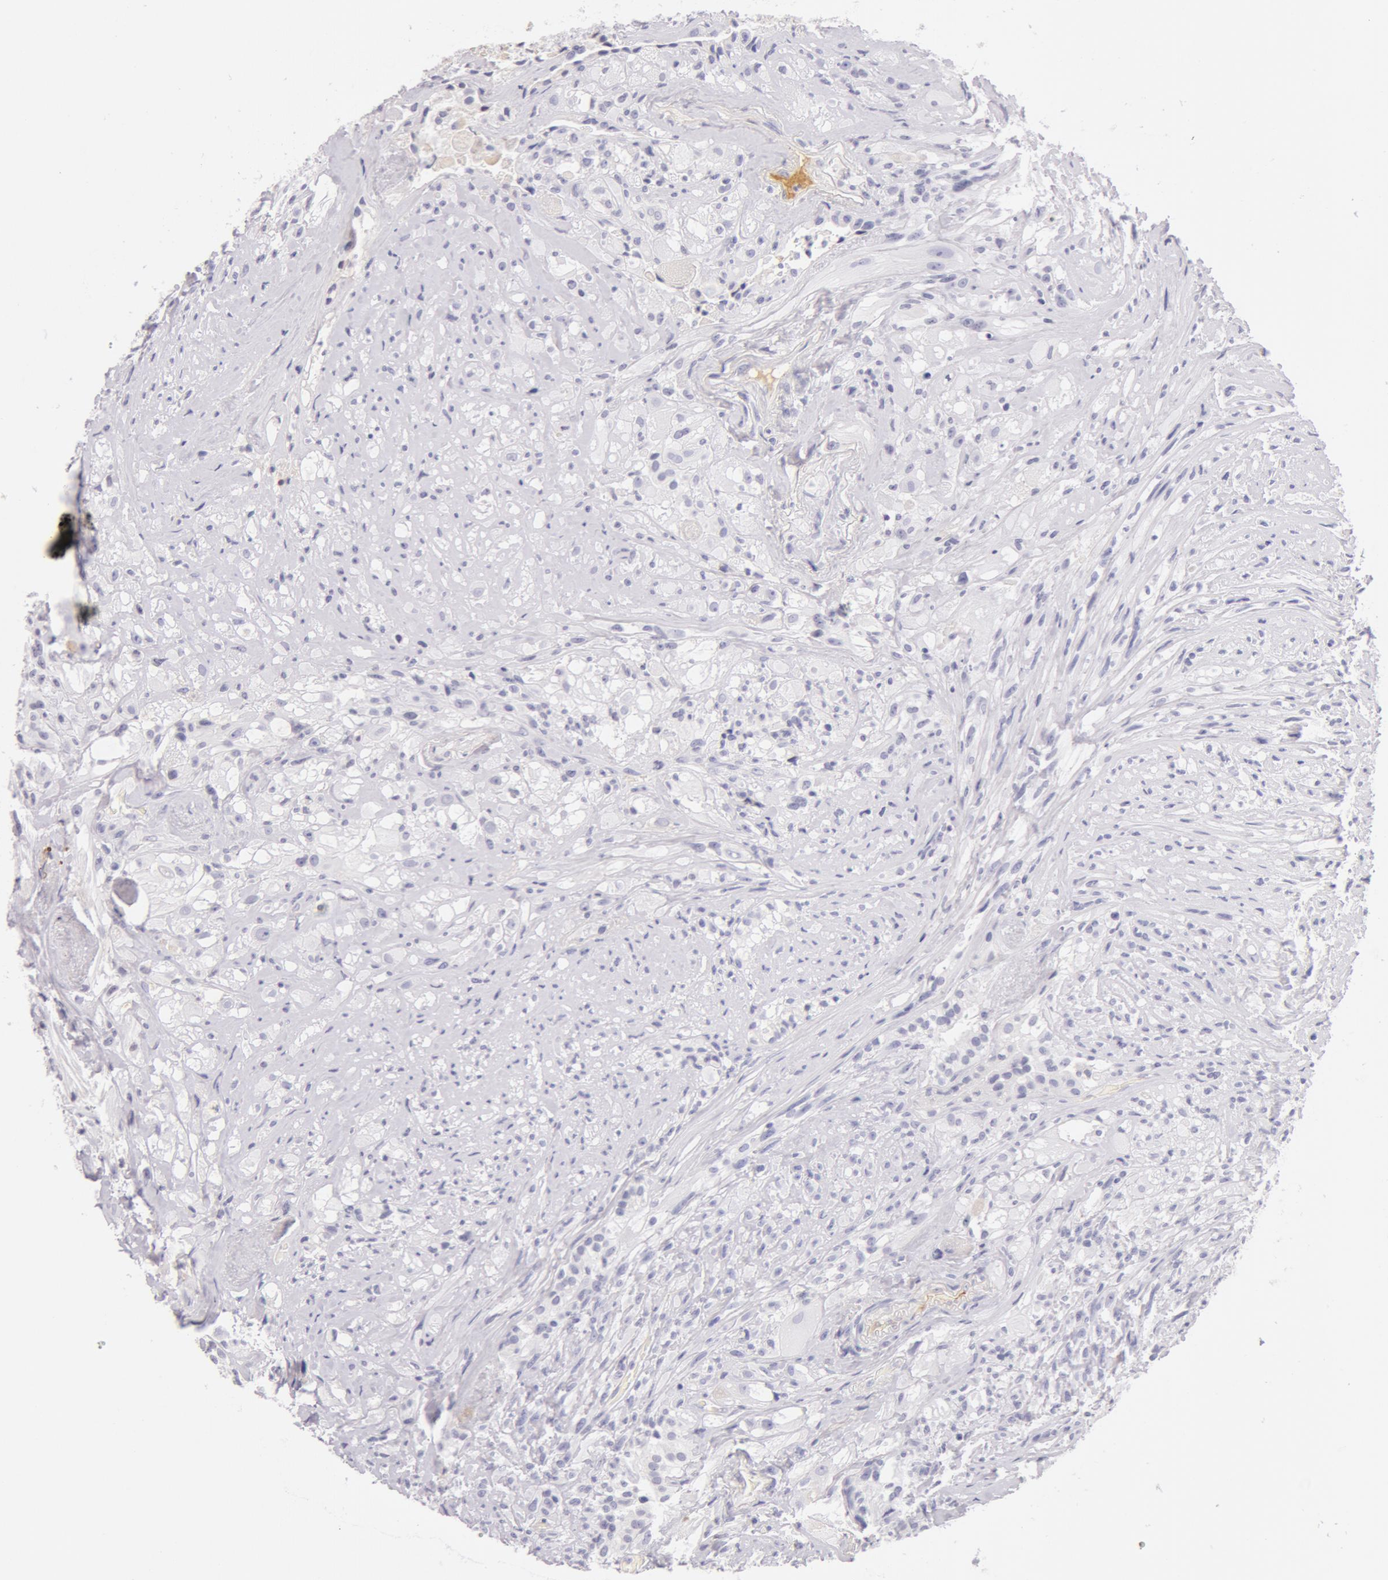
{"staining": {"intensity": "negative", "quantity": "none", "location": "none"}, "tissue": "glioma", "cell_type": "Tumor cells", "image_type": "cancer", "snomed": [{"axis": "morphology", "description": "Glioma, malignant, High grade"}, {"axis": "topography", "description": "Brain"}], "caption": "High-grade glioma (malignant) was stained to show a protein in brown. There is no significant expression in tumor cells.", "gene": "AHSG", "patient": {"sex": "male", "age": 48}}